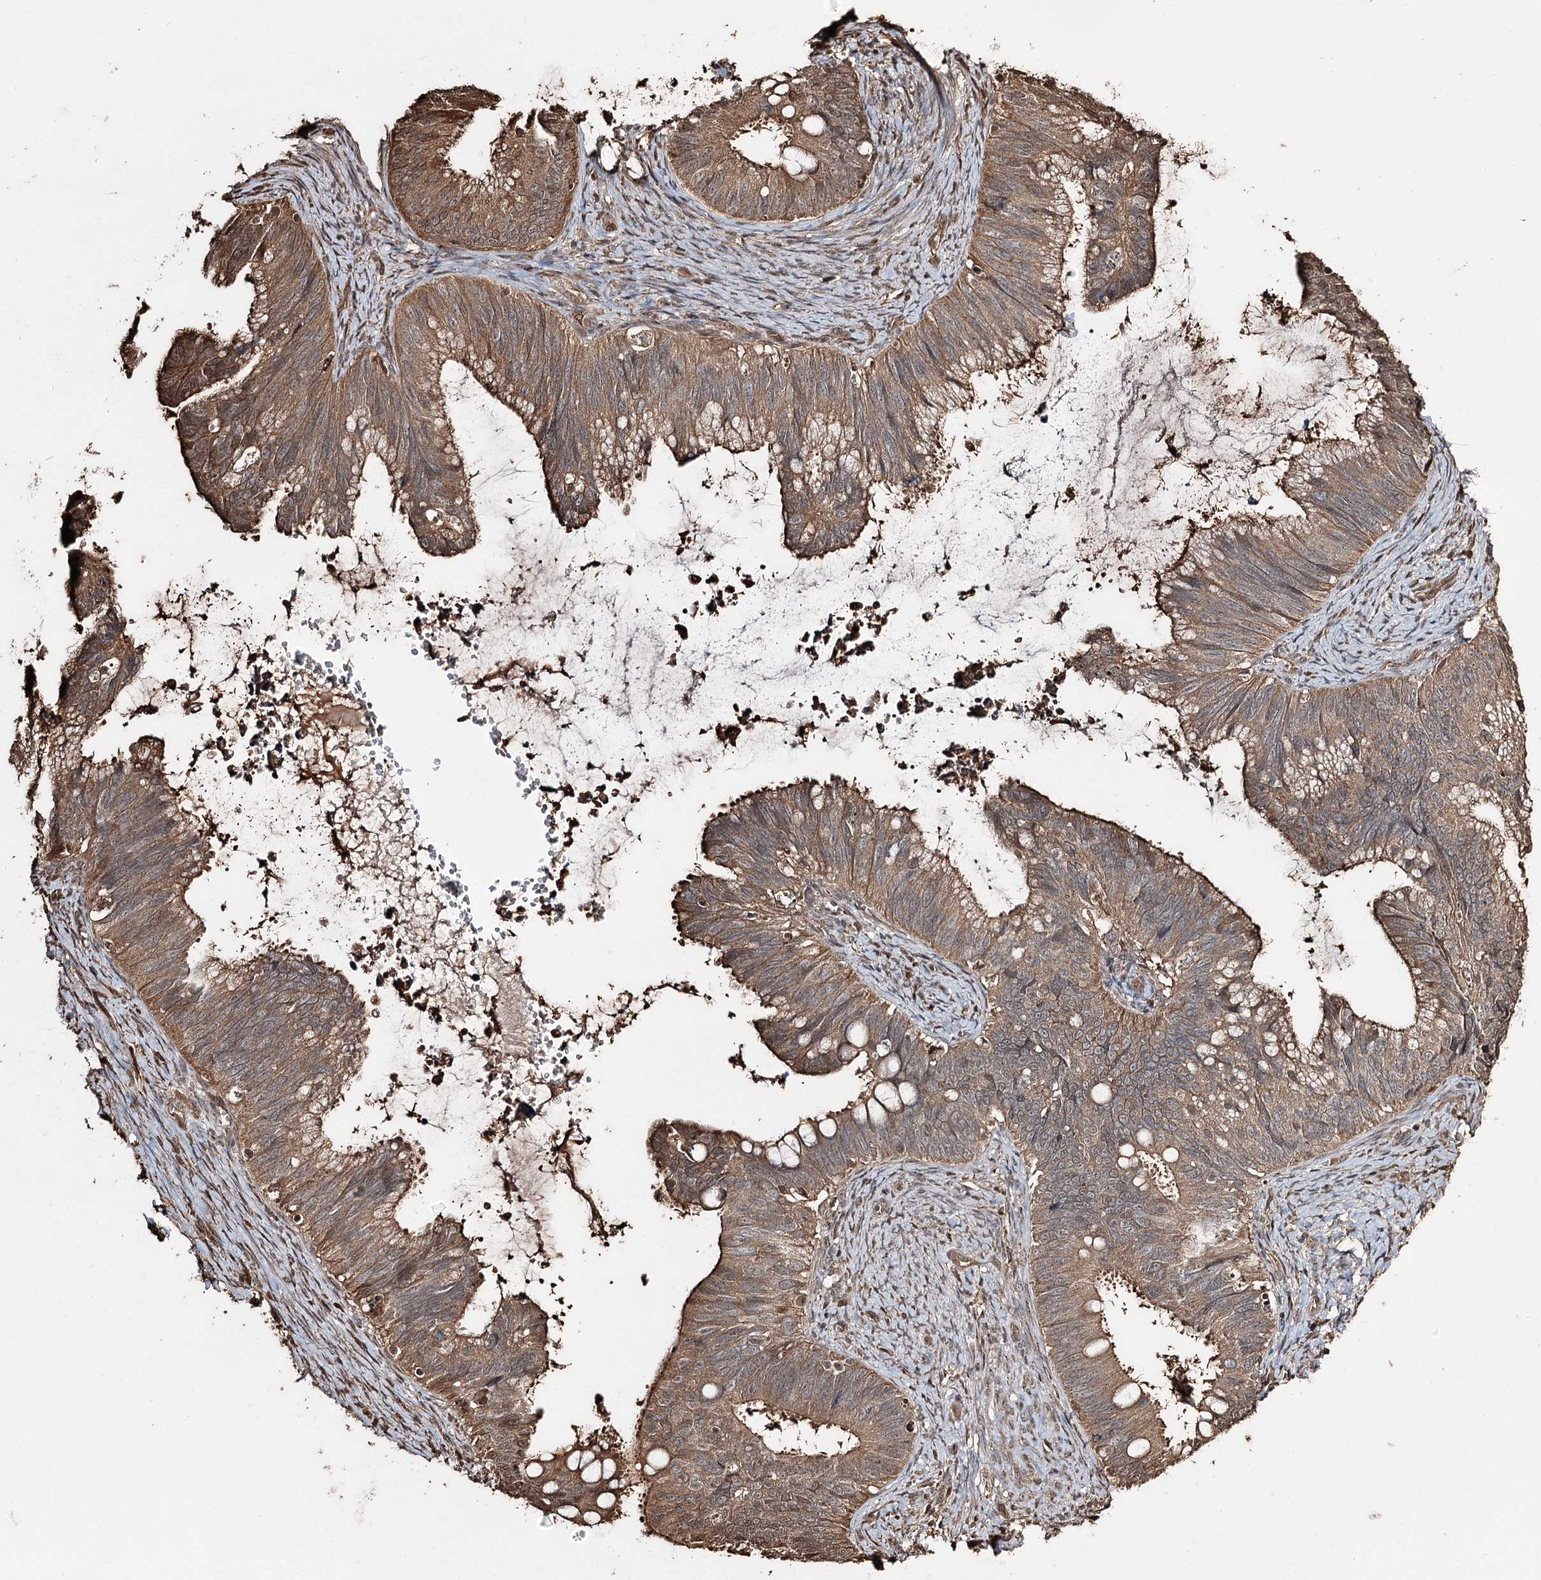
{"staining": {"intensity": "moderate", "quantity": ">75%", "location": "cytoplasmic/membranous"}, "tissue": "cervical cancer", "cell_type": "Tumor cells", "image_type": "cancer", "snomed": [{"axis": "morphology", "description": "Adenocarcinoma, NOS"}, {"axis": "topography", "description": "Cervix"}], "caption": "The immunohistochemical stain labels moderate cytoplasmic/membranous positivity in tumor cells of cervical cancer (adenocarcinoma) tissue. (Brightfield microscopy of DAB IHC at high magnification).", "gene": "PLCH1", "patient": {"sex": "female", "age": 42}}